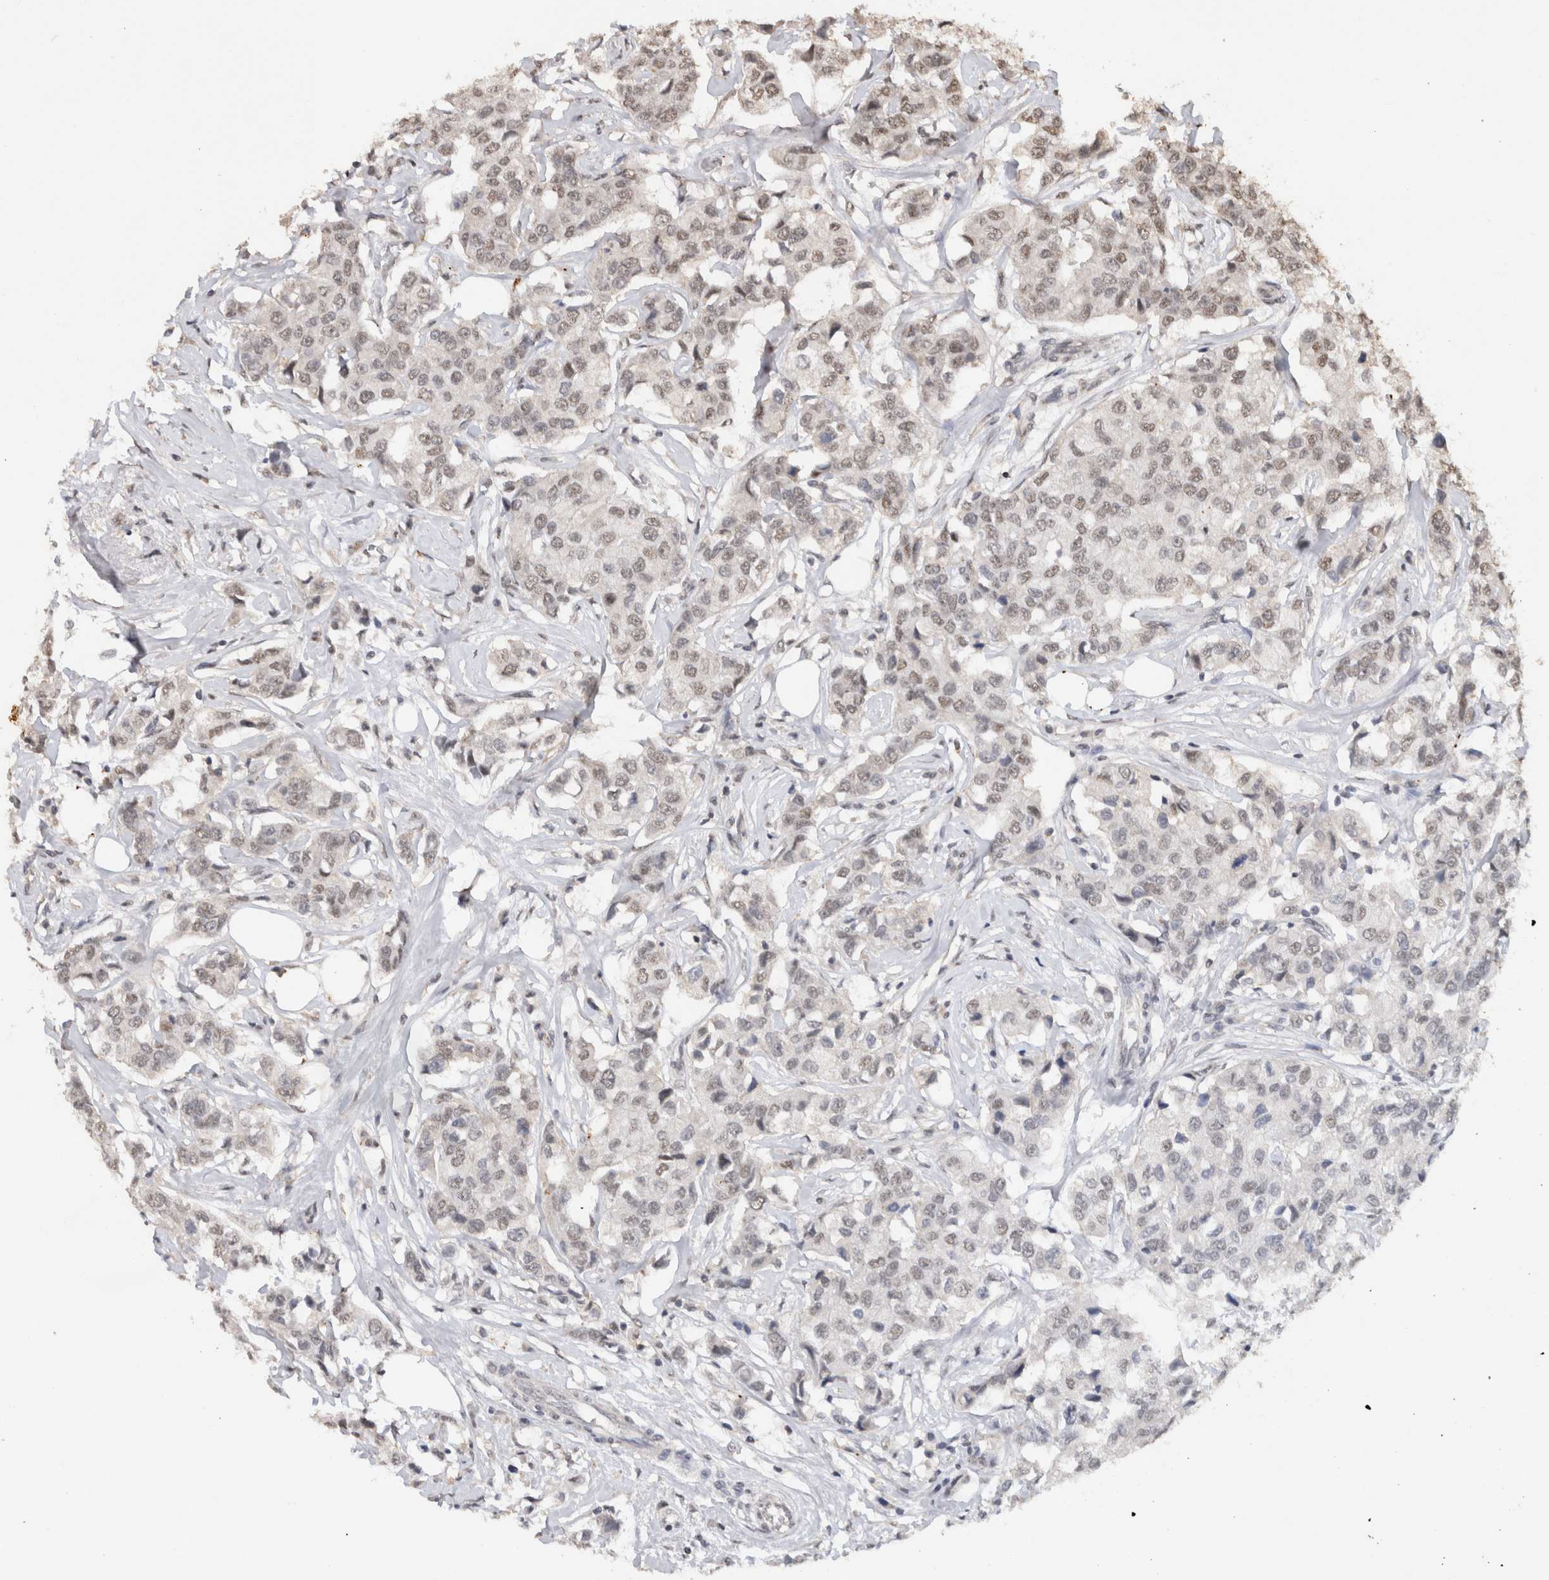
{"staining": {"intensity": "weak", "quantity": ">75%", "location": "nuclear"}, "tissue": "breast cancer", "cell_type": "Tumor cells", "image_type": "cancer", "snomed": [{"axis": "morphology", "description": "Duct carcinoma"}, {"axis": "topography", "description": "Breast"}], "caption": "Immunohistochemistry (IHC) of human breast infiltrating ductal carcinoma displays low levels of weak nuclear expression in about >75% of tumor cells. The staining was performed using DAB (3,3'-diaminobenzidine) to visualize the protein expression in brown, while the nuclei were stained in blue with hematoxylin (Magnification: 20x).", "gene": "KEAP1", "patient": {"sex": "female", "age": 80}}